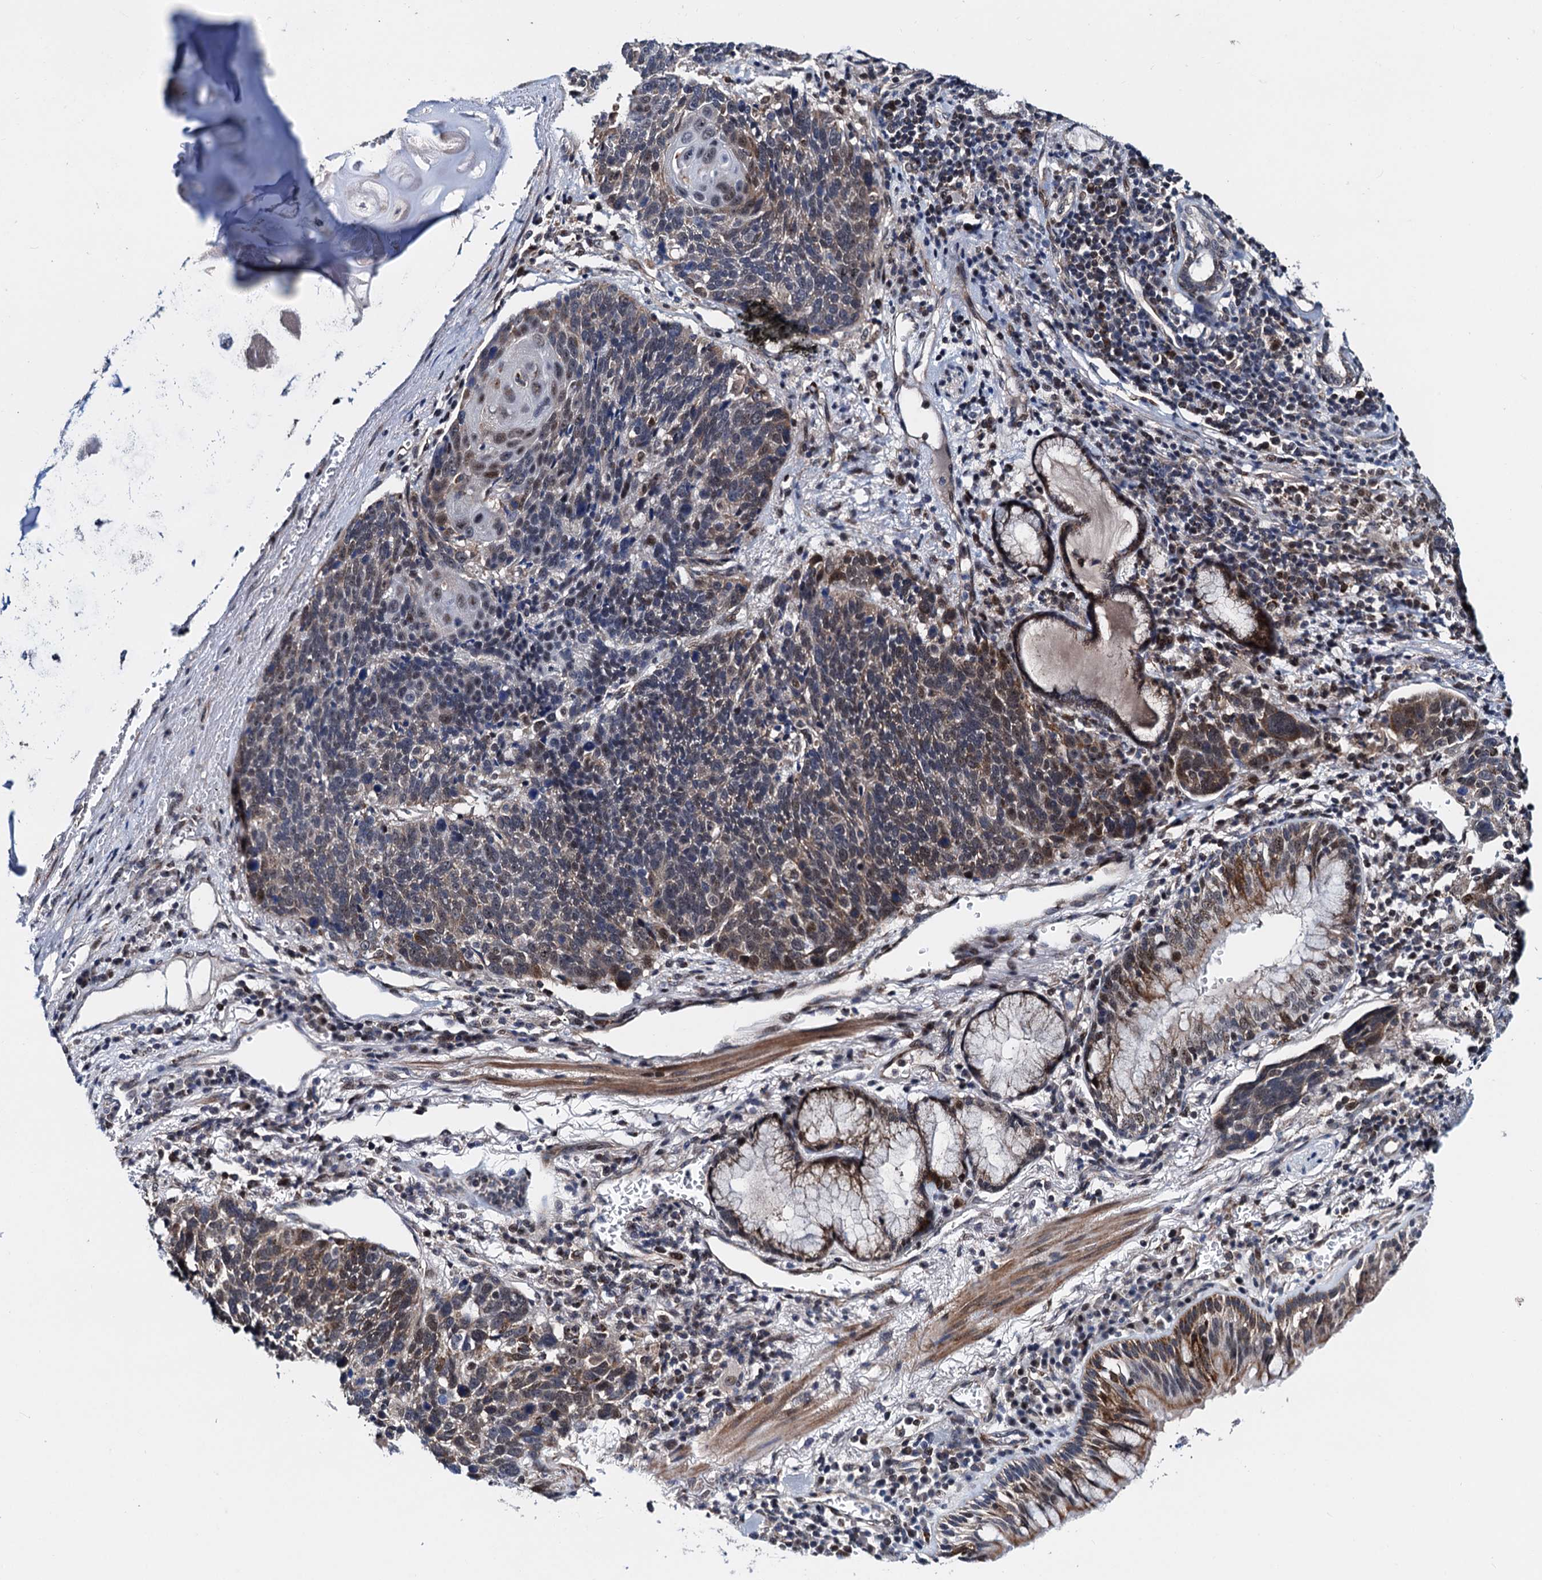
{"staining": {"intensity": "moderate", "quantity": "<25%", "location": "cytoplasmic/membranous,nuclear"}, "tissue": "lung cancer", "cell_type": "Tumor cells", "image_type": "cancer", "snomed": [{"axis": "morphology", "description": "Squamous cell carcinoma, NOS"}, {"axis": "topography", "description": "Lung"}], "caption": "DAB immunohistochemical staining of lung squamous cell carcinoma demonstrates moderate cytoplasmic/membranous and nuclear protein staining in about <25% of tumor cells.", "gene": "COA4", "patient": {"sex": "male", "age": 66}}